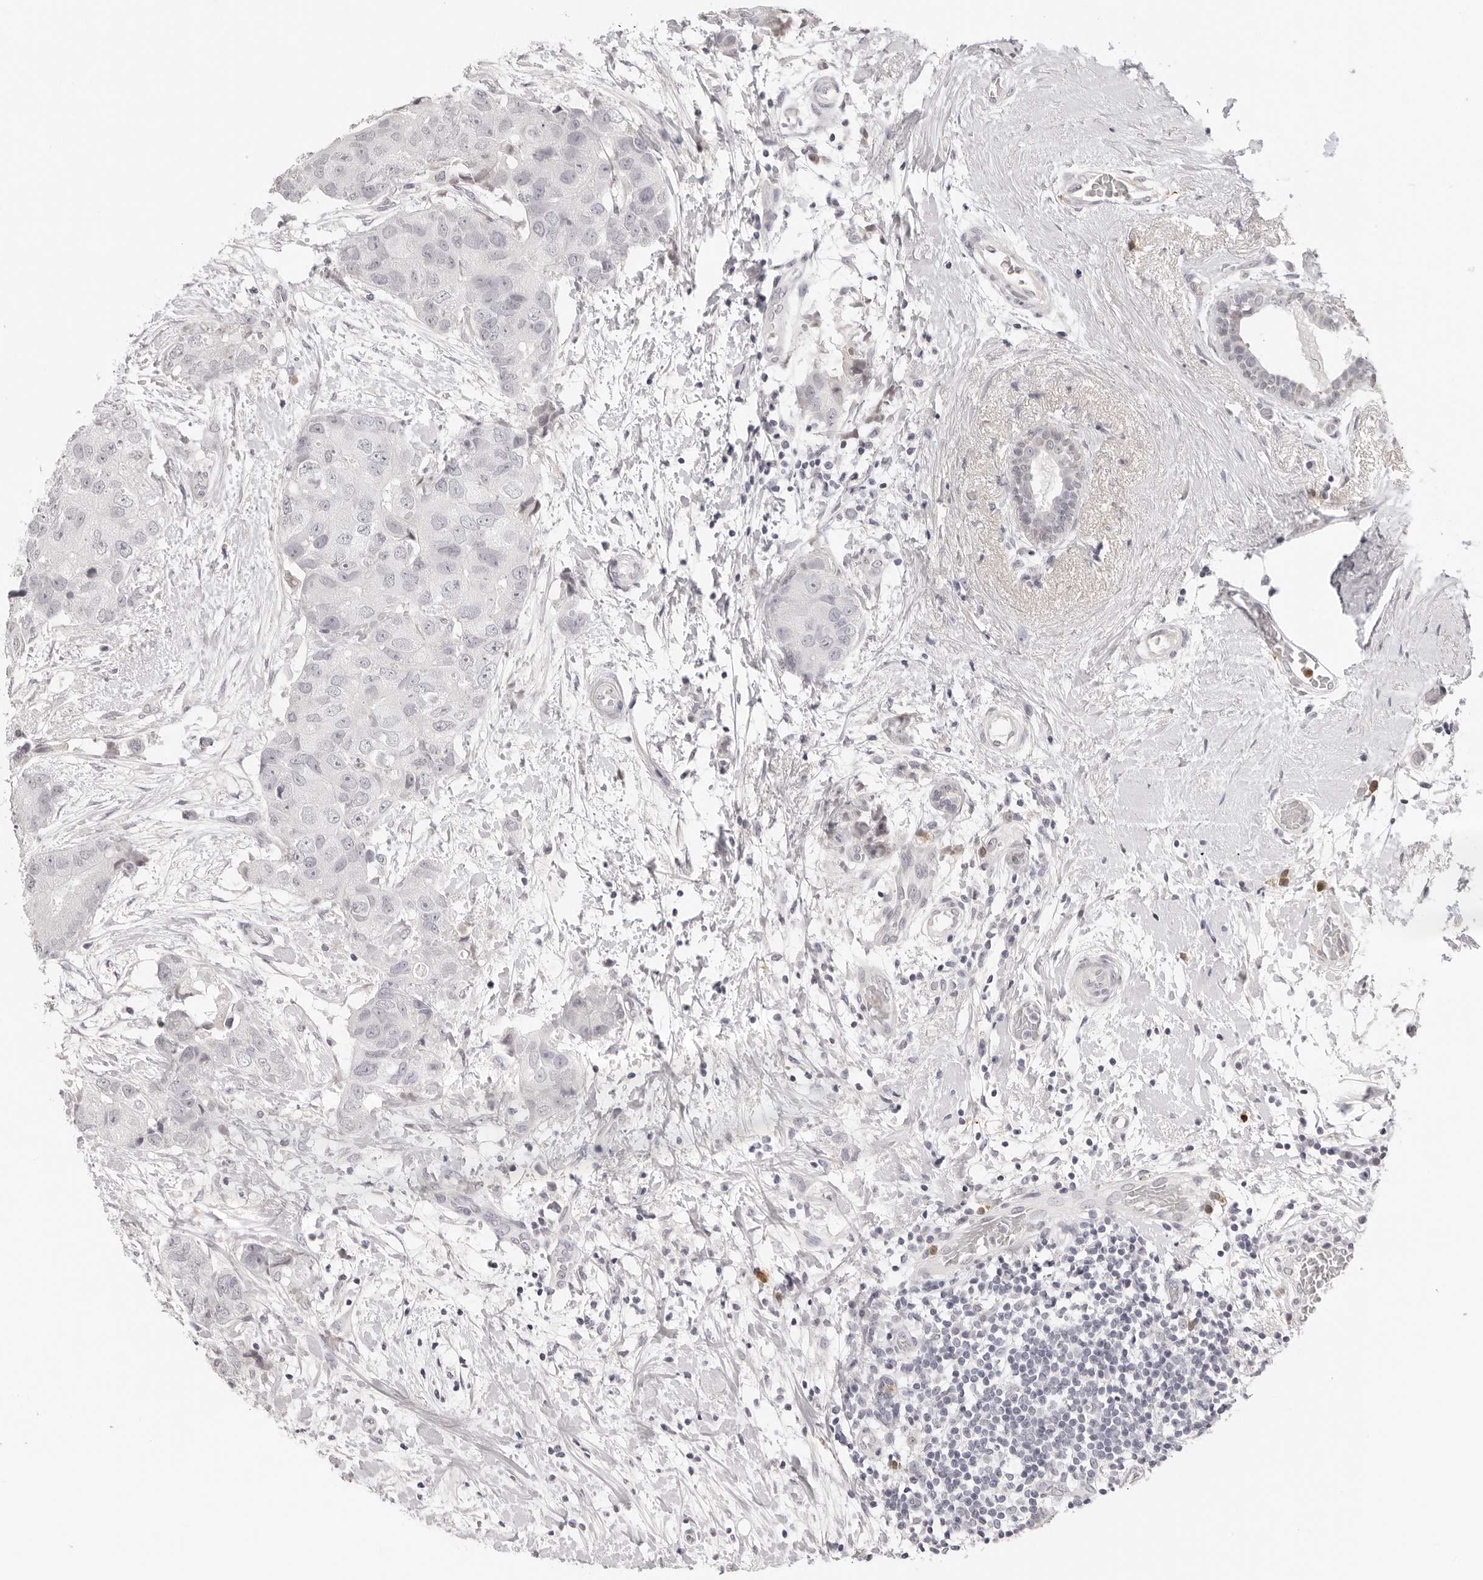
{"staining": {"intensity": "negative", "quantity": "none", "location": "none"}, "tissue": "breast cancer", "cell_type": "Tumor cells", "image_type": "cancer", "snomed": [{"axis": "morphology", "description": "Duct carcinoma"}, {"axis": "topography", "description": "Breast"}], "caption": "Breast invasive ductal carcinoma was stained to show a protein in brown. There is no significant staining in tumor cells. (DAB (3,3'-diaminobenzidine) immunohistochemistry visualized using brightfield microscopy, high magnification).", "gene": "STRADB", "patient": {"sex": "female", "age": 62}}